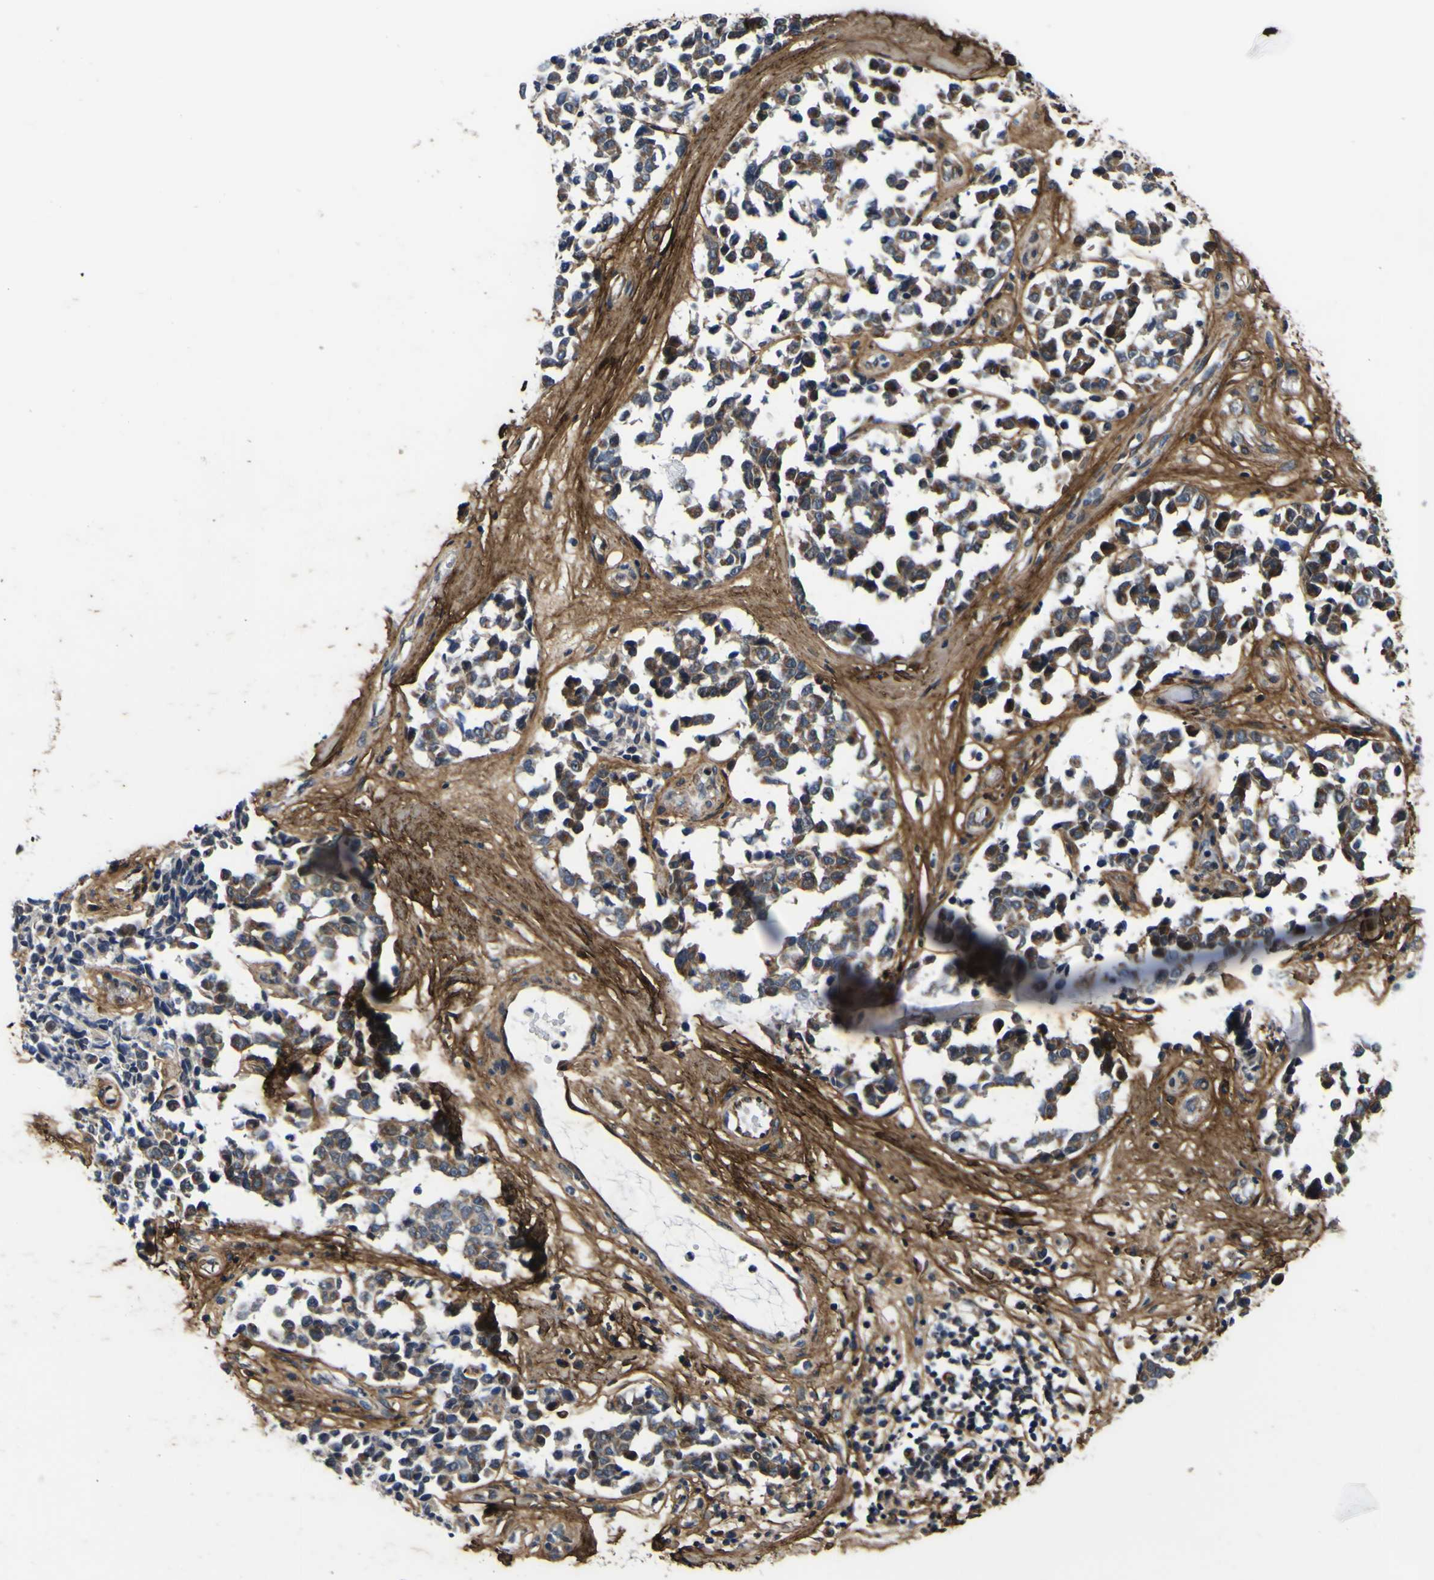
{"staining": {"intensity": "moderate", "quantity": ">75%", "location": "cytoplasmic/membranous"}, "tissue": "melanoma", "cell_type": "Tumor cells", "image_type": "cancer", "snomed": [{"axis": "morphology", "description": "Malignant melanoma, NOS"}, {"axis": "topography", "description": "Skin"}], "caption": "Malignant melanoma stained for a protein reveals moderate cytoplasmic/membranous positivity in tumor cells.", "gene": "POSTN", "patient": {"sex": "female", "age": 64}}